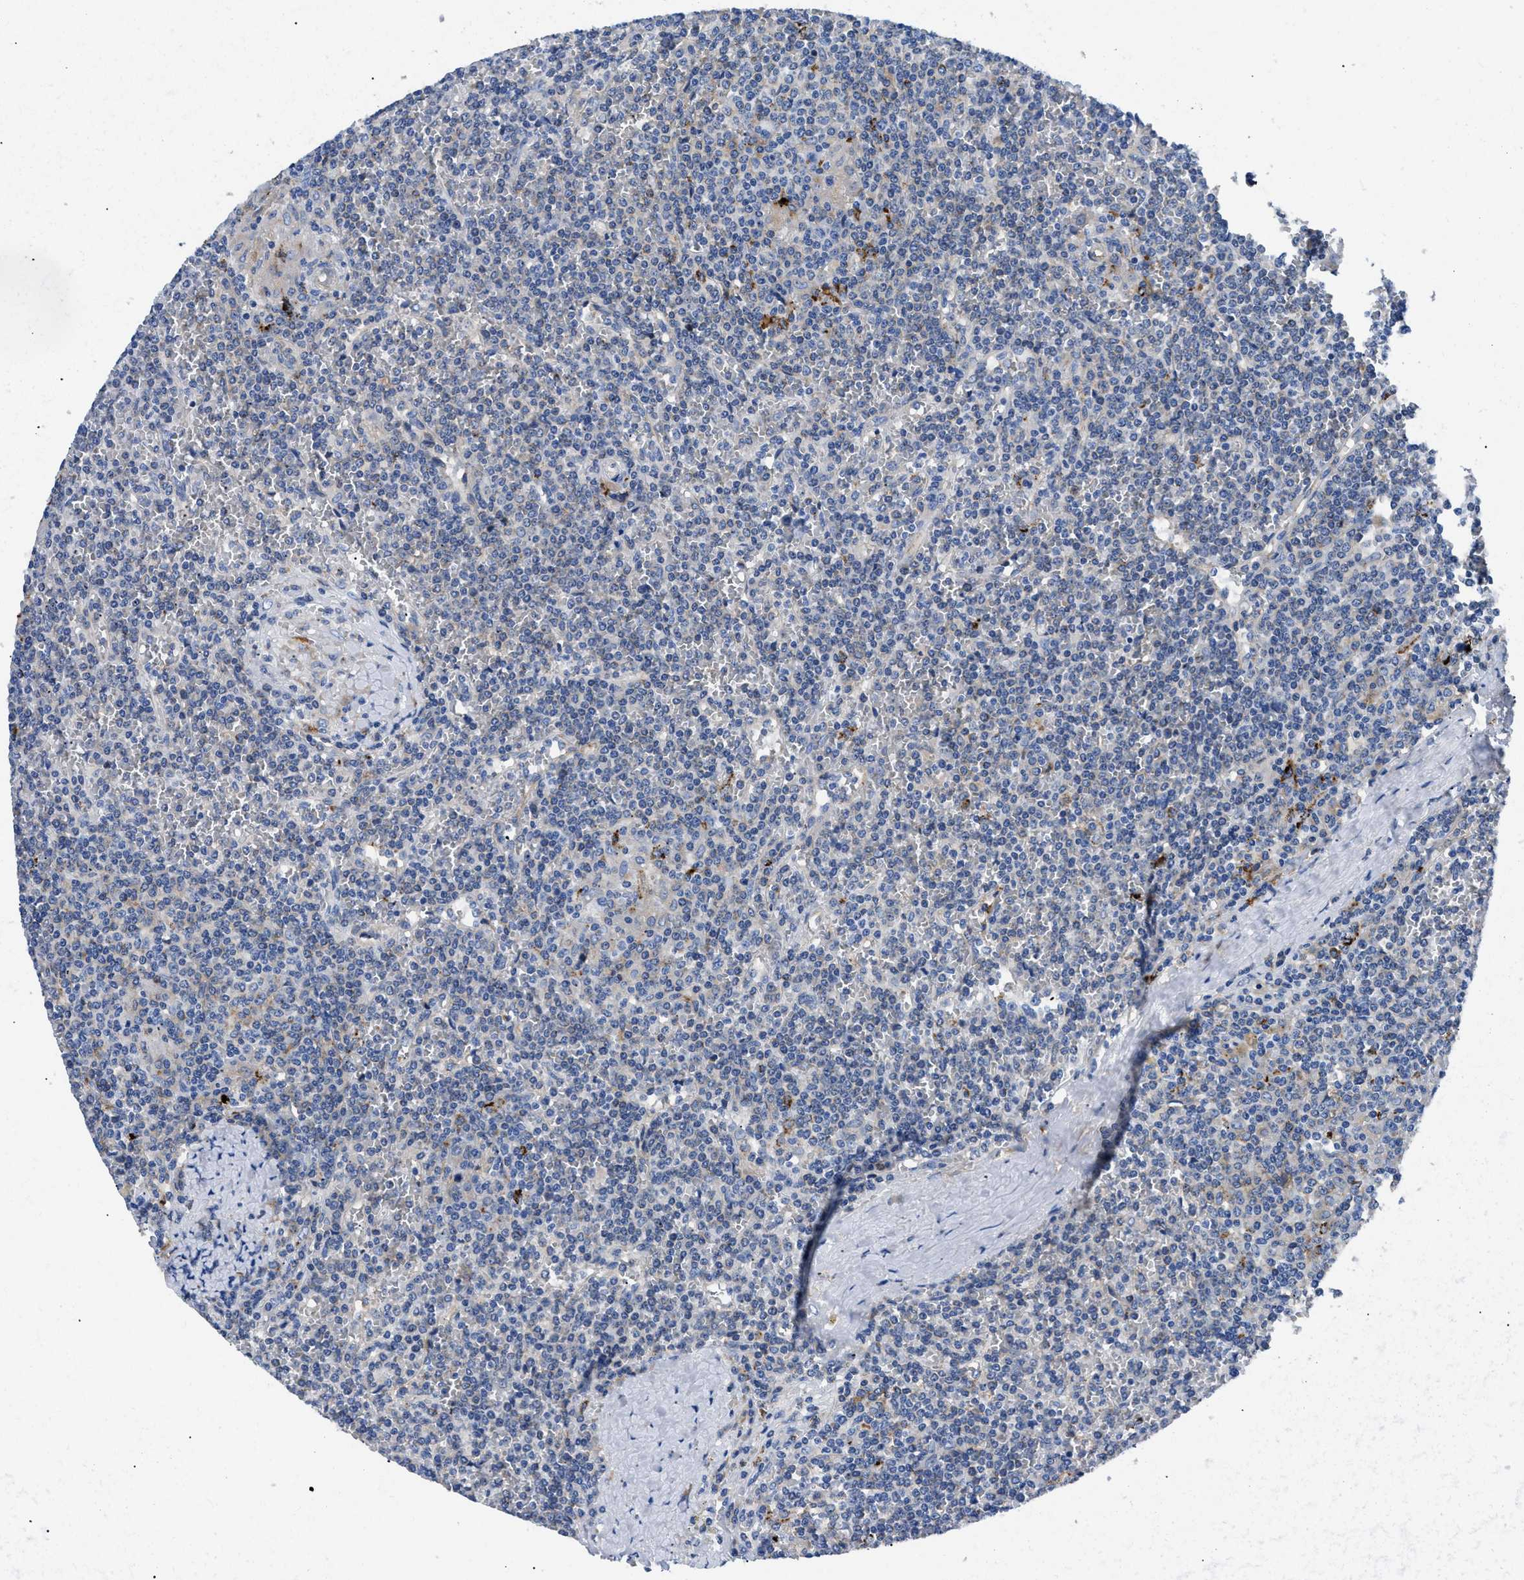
{"staining": {"intensity": "negative", "quantity": "none", "location": "none"}, "tissue": "lymphoma", "cell_type": "Tumor cells", "image_type": "cancer", "snomed": [{"axis": "morphology", "description": "Malignant lymphoma, non-Hodgkin's type, Low grade"}, {"axis": "topography", "description": "Spleen"}], "caption": "High magnification brightfield microscopy of lymphoma stained with DAB (3,3'-diaminobenzidine) (brown) and counterstained with hematoxylin (blue): tumor cells show no significant staining.", "gene": "HLA-DPA1", "patient": {"sex": "female", "age": 19}}